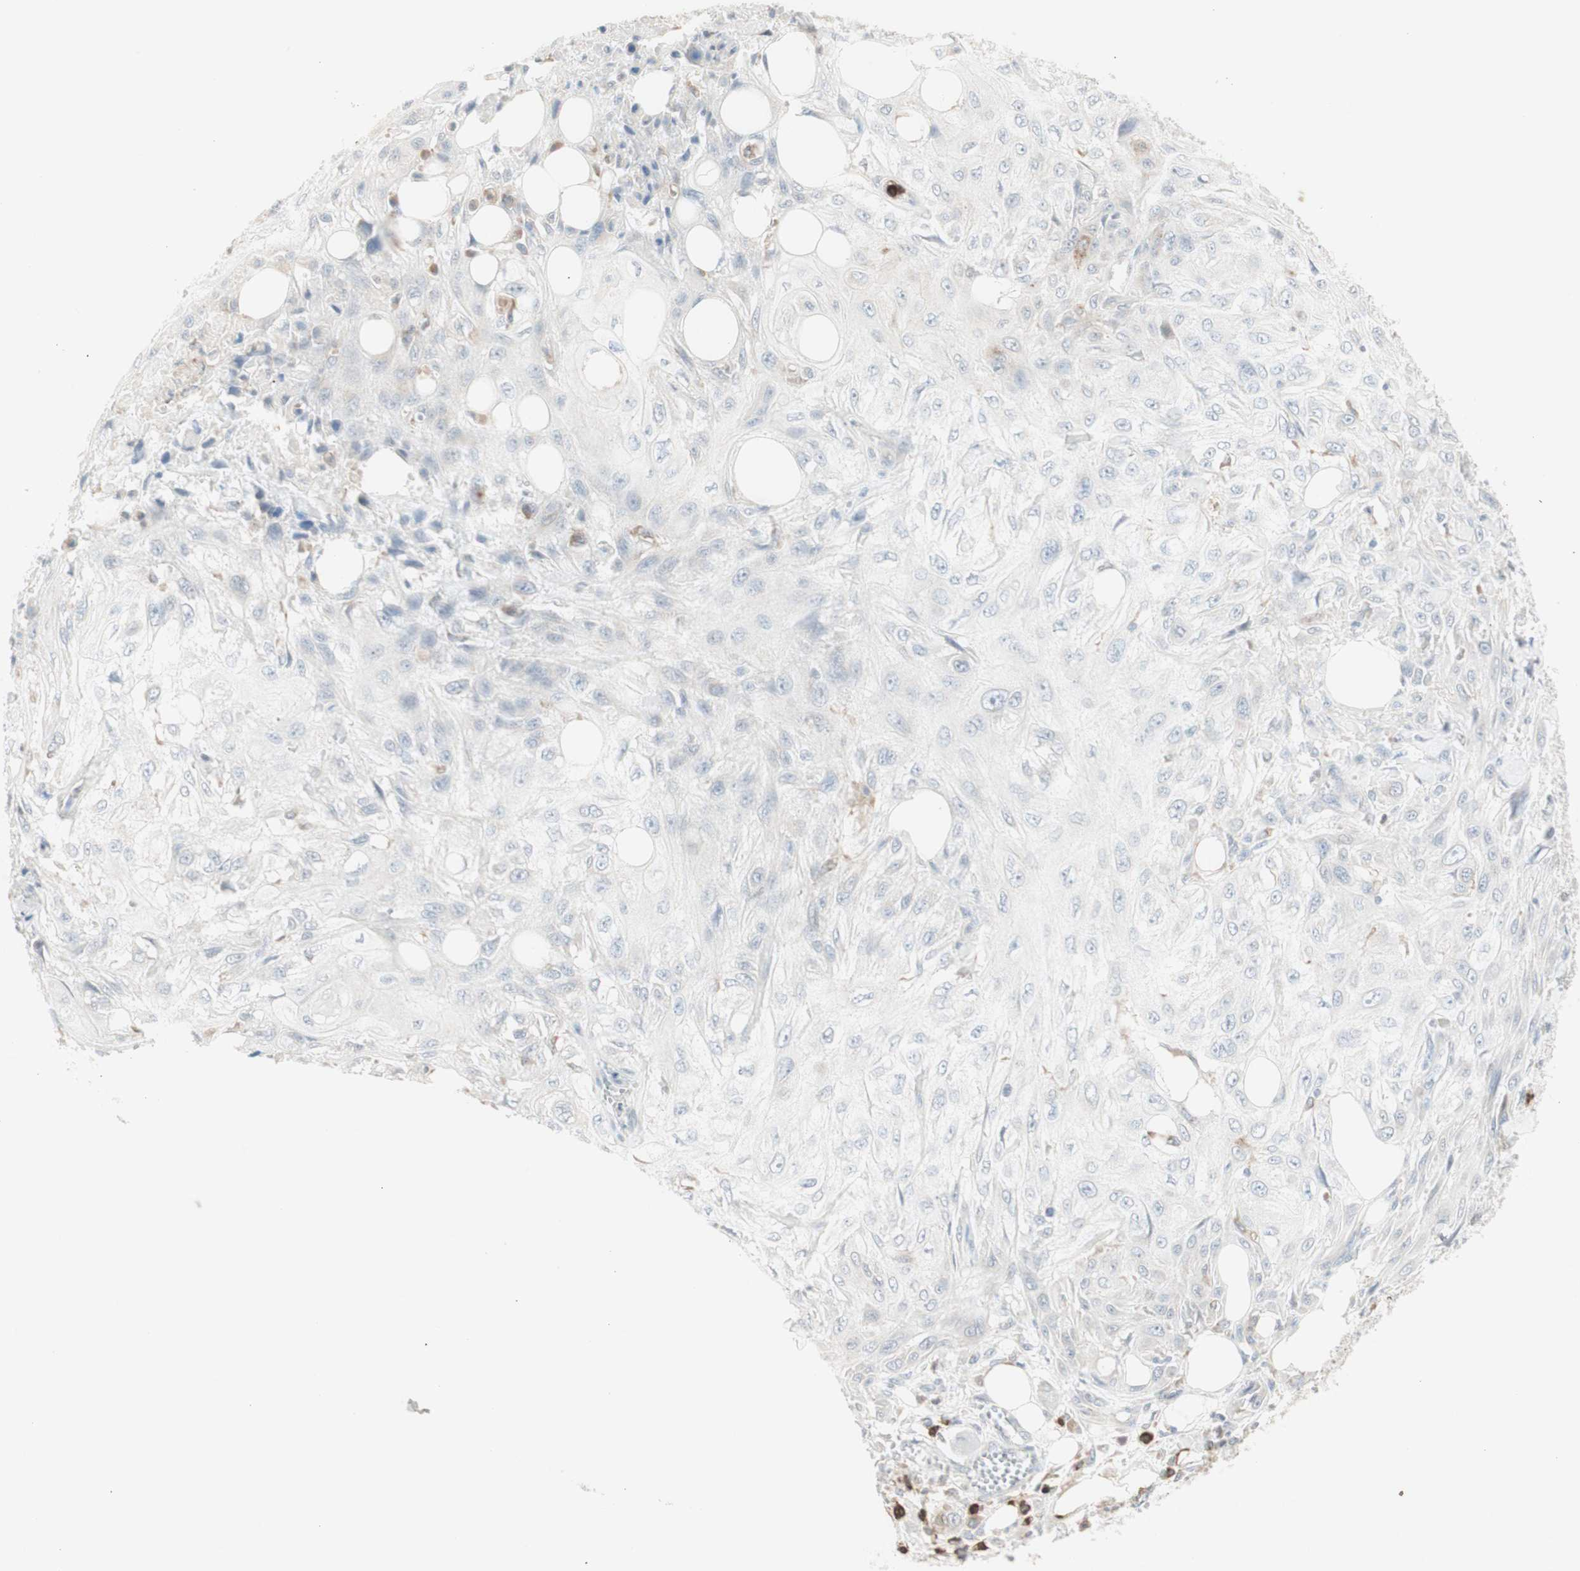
{"staining": {"intensity": "negative", "quantity": "none", "location": "none"}, "tissue": "skin cancer", "cell_type": "Tumor cells", "image_type": "cancer", "snomed": [{"axis": "morphology", "description": "Squamous cell carcinoma, NOS"}, {"axis": "topography", "description": "Skin"}], "caption": "The photomicrograph shows no significant staining in tumor cells of skin cancer. (DAB (3,3'-diaminobenzidine) immunohistochemistry with hematoxylin counter stain).", "gene": "ATP6V1B1", "patient": {"sex": "male", "age": 75}}